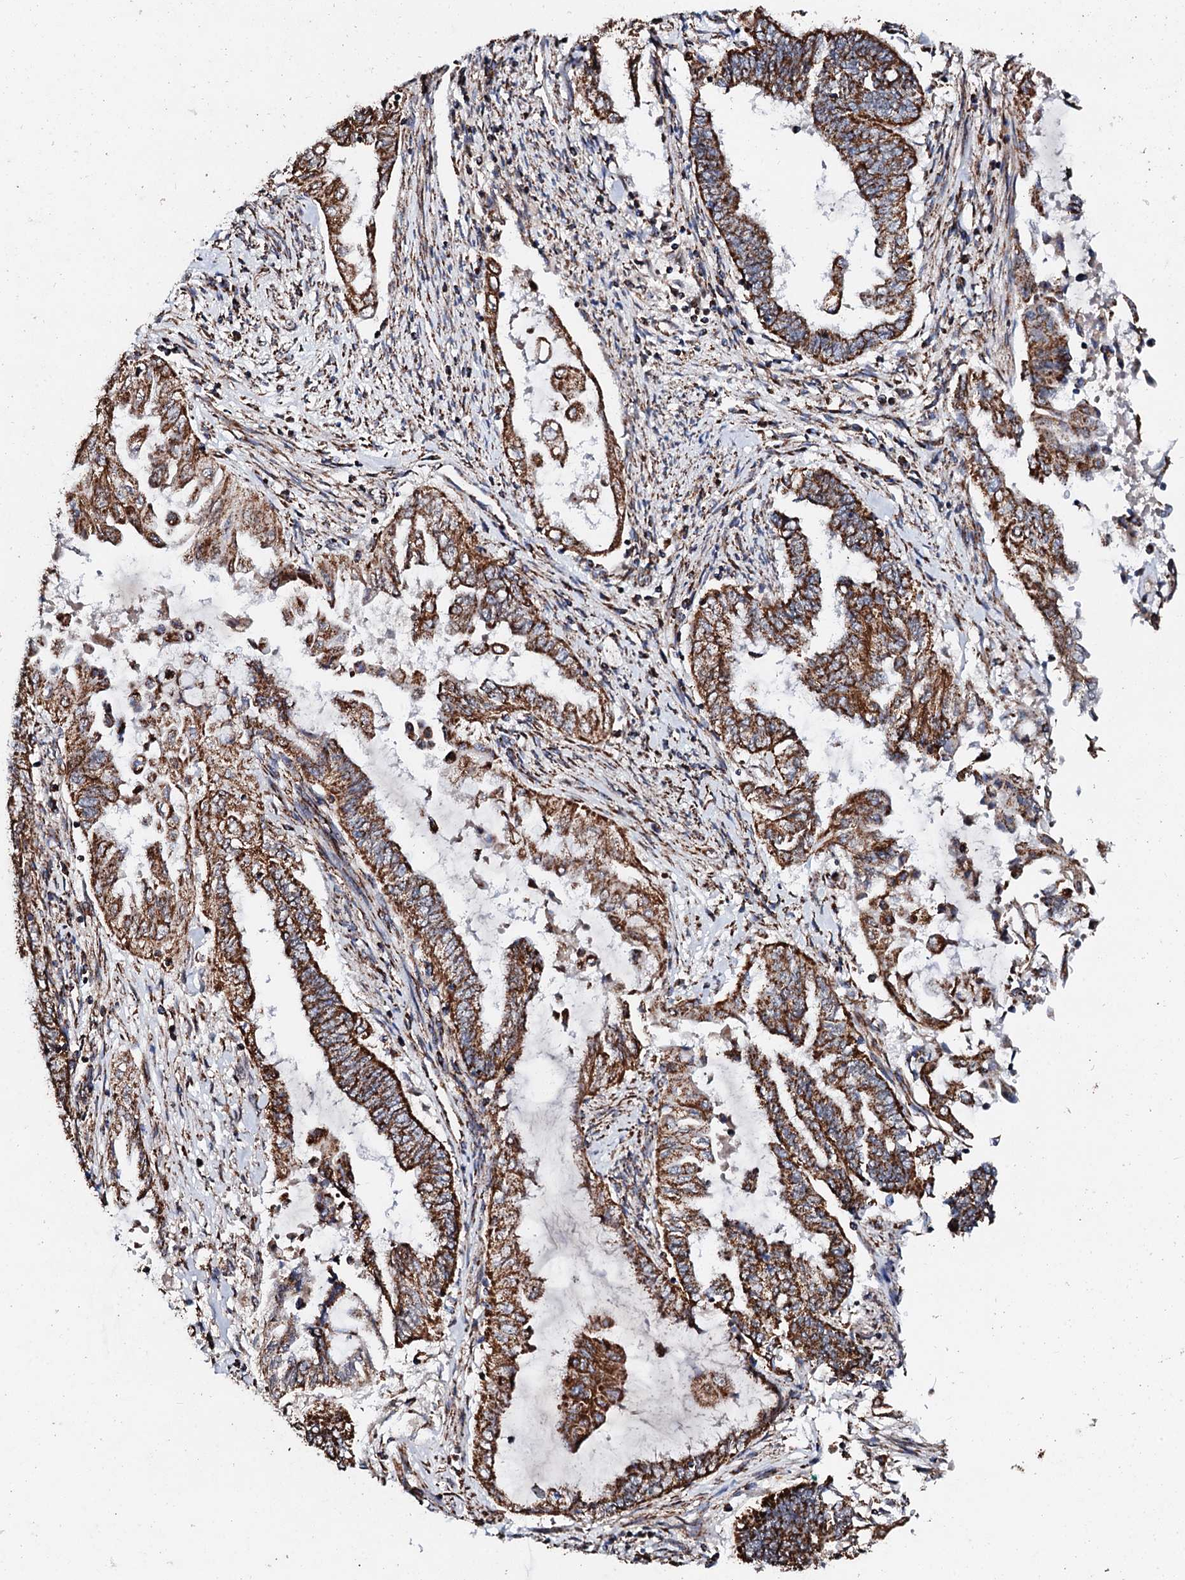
{"staining": {"intensity": "strong", "quantity": ">75%", "location": "cytoplasmic/membranous"}, "tissue": "endometrial cancer", "cell_type": "Tumor cells", "image_type": "cancer", "snomed": [{"axis": "morphology", "description": "Adenocarcinoma, NOS"}, {"axis": "topography", "description": "Uterus"}, {"axis": "topography", "description": "Endometrium"}], "caption": "A brown stain shows strong cytoplasmic/membranous staining of a protein in endometrial cancer tumor cells. The staining was performed using DAB (3,3'-diaminobenzidine), with brown indicating positive protein expression. Nuclei are stained blue with hematoxylin.", "gene": "SECISBP2L", "patient": {"sex": "female", "age": 70}}